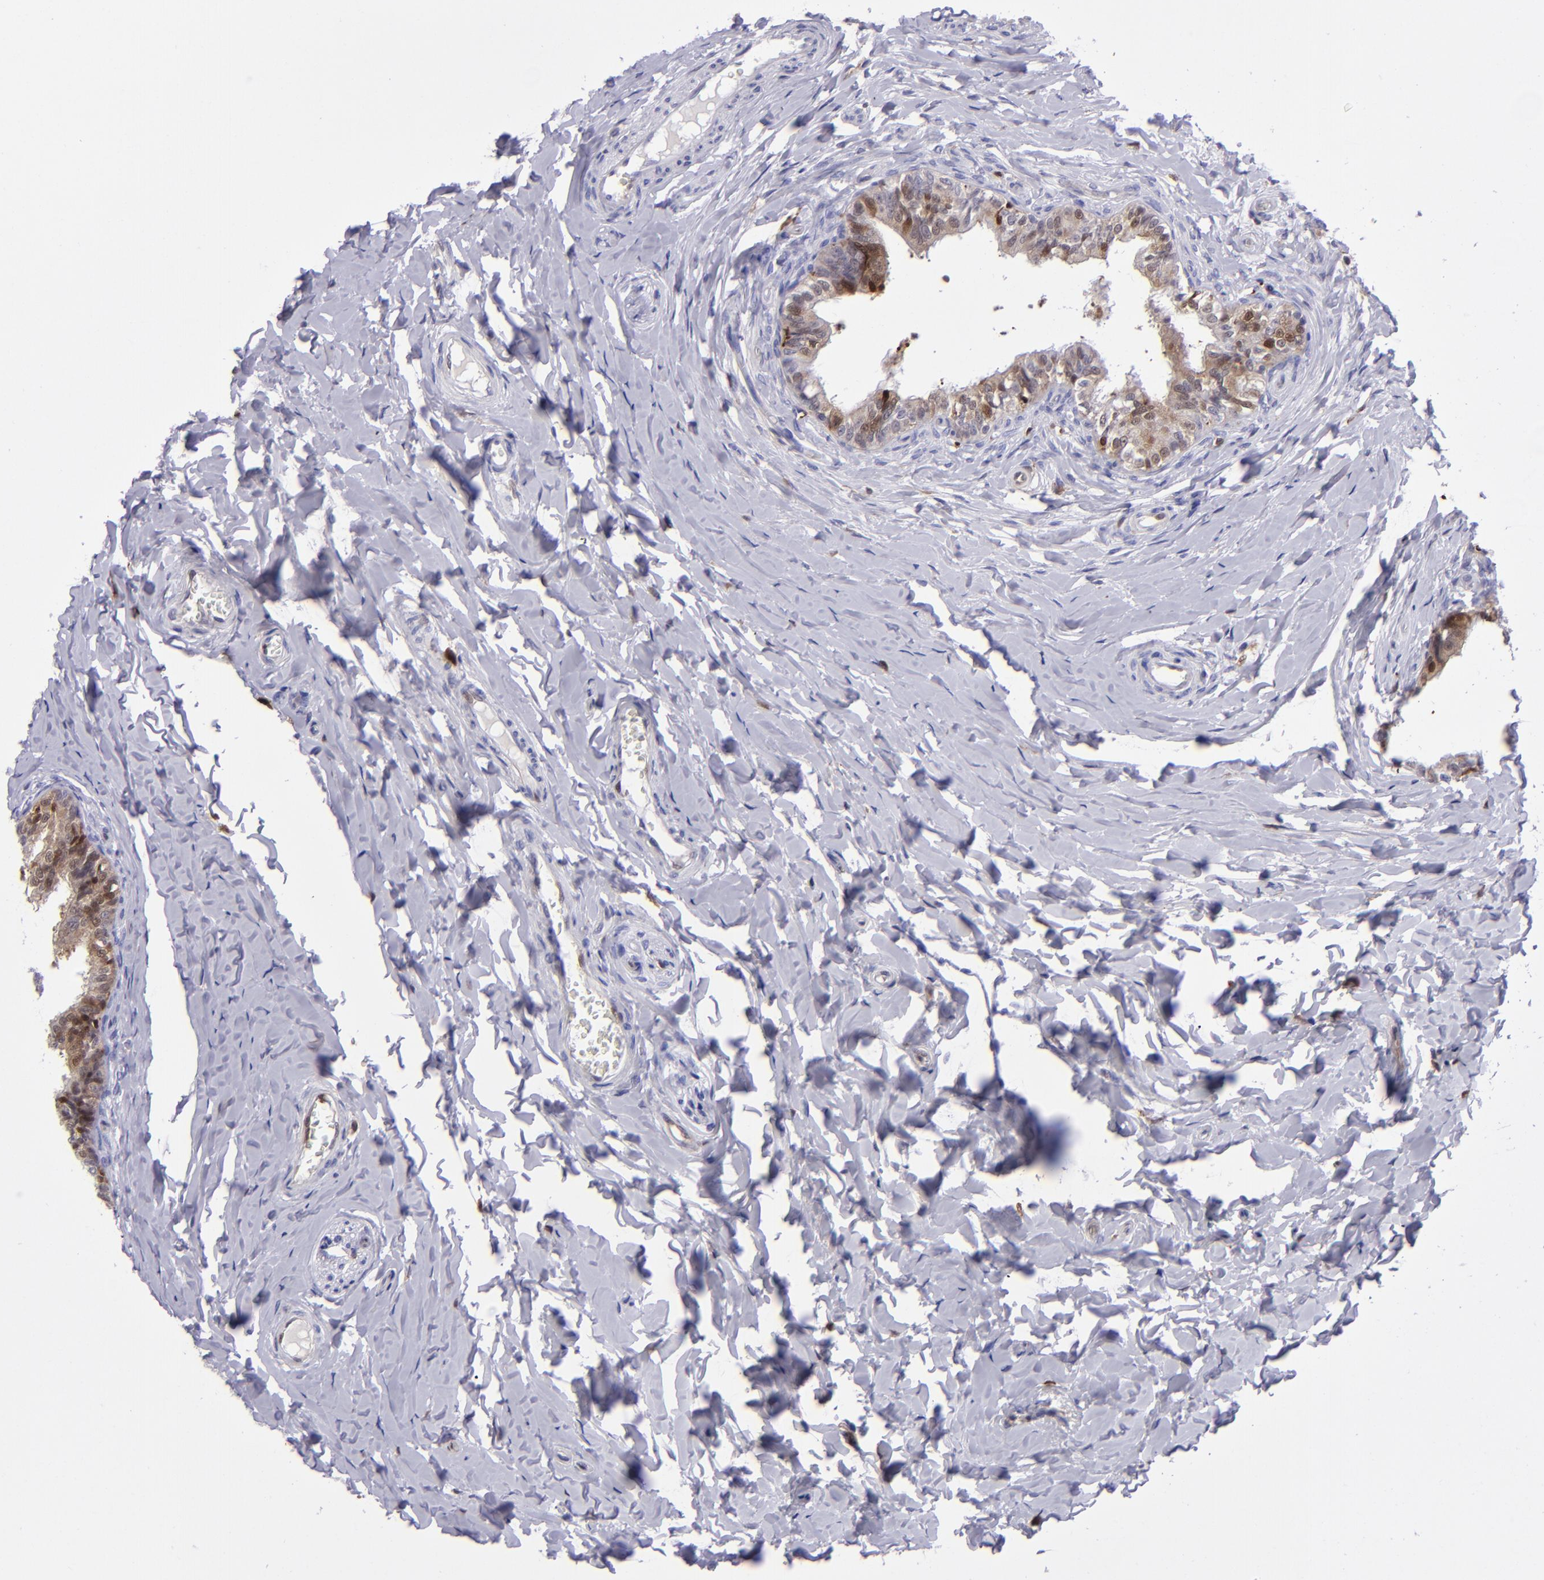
{"staining": {"intensity": "moderate", "quantity": ">75%", "location": "cytoplasmic/membranous,nuclear"}, "tissue": "epididymis", "cell_type": "Glandular cells", "image_type": "normal", "snomed": [{"axis": "morphology", "description": "Normal tissue, NOS"}, {"axis": "topography", "description": "Soft tissue"}, {"axis": "topography", "description": "Epididymis"}], "caption": "Glandular cells demonstrate medium levels of moderate cytoplasmic/membranous,nuclear staining in approximately >75% of cells in benign epididymis.", "gene": "TYMP", "patient": {"sex": "male", "age": 26}}